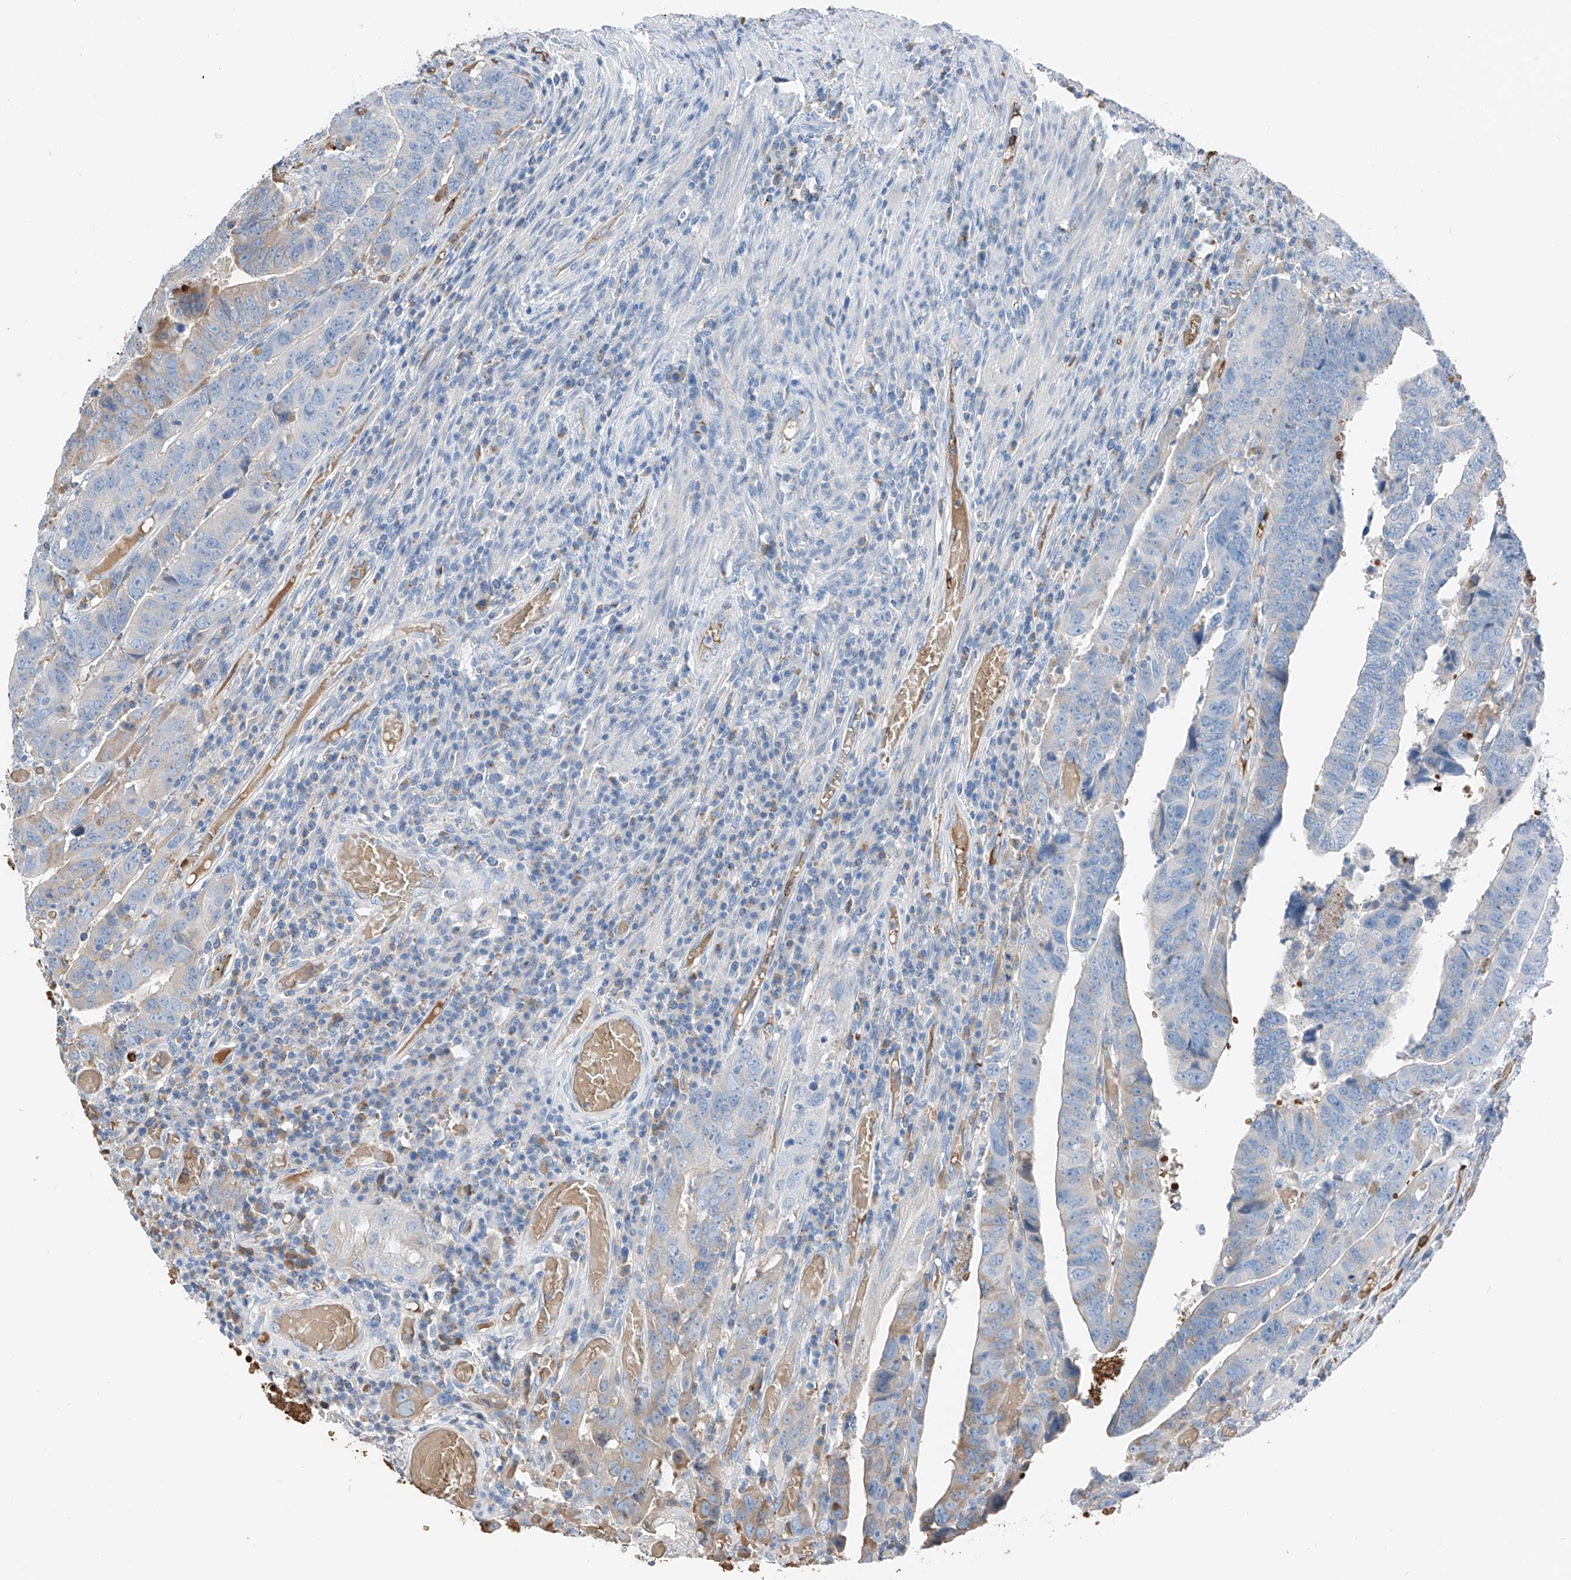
{"staining": {"intensity": "negative", "quantity": "none", "location": "none"}, "tissue": "colorectal cancer", "cell_type": "Tumor cells", "image_type": "cancer", "snomed": [{"axis": "morphology", "description": "Normal tissue, NOS"}, {"axis": "morphology", "description": "Adenocarcinoma, NOS"}, {"axis": "topography", "description": "Rectum"}], "caption": "This is a micrograph of IHC staining of adenocarcinoma (colorectal), which shows no expression in tumor cells.", "gene": "PRSS23", "patient": {"sex": "female", "age": 65}}